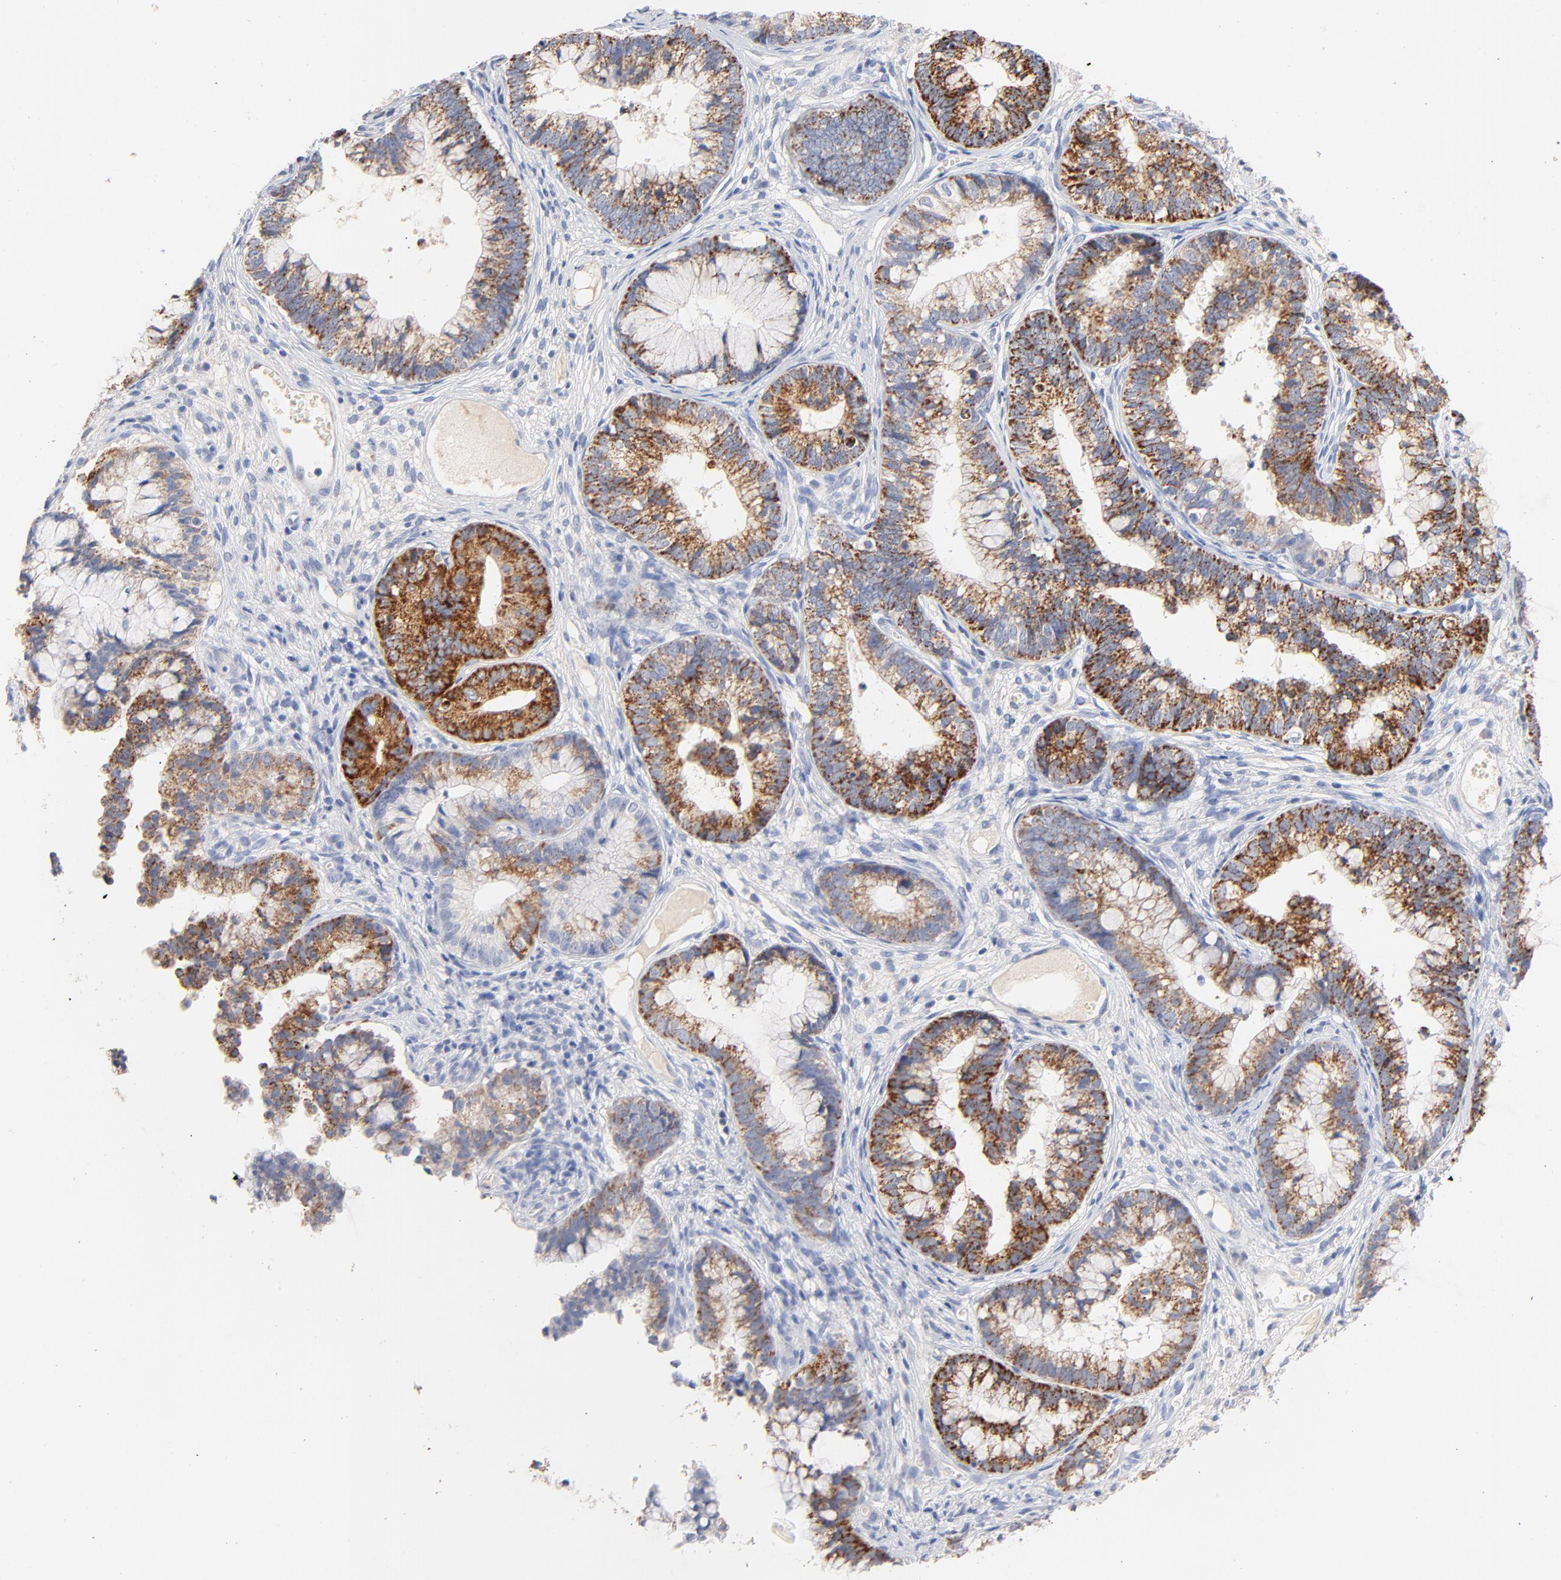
{"staining": {"intensity": "strong", "quantity": "25%-75%", "location": "cytoplasmic/membranous"}, "tissue": "cervical cancer", "cell_type": "Tumor cells", "image_type": "cancer", "snomed": [{"axis": "morphology", "description": "Adenocarcinoma, NOS"}, {"axis": "topography", "description": "Cervix"}], "caption": "Immunohistochemistry (IHC) micrograph of neoplastic tissue: adenocarcinoma (cervical) stained using immunohistochemistry (IHC) reveals high levels of strong protein expression localized specifically in the cytoplasmic/membranous of tumor cells, appearing as a cytoplasmic/membranous brown color.", "gene": "CPS1", "patient": {"sex": "female", "age": 44}}